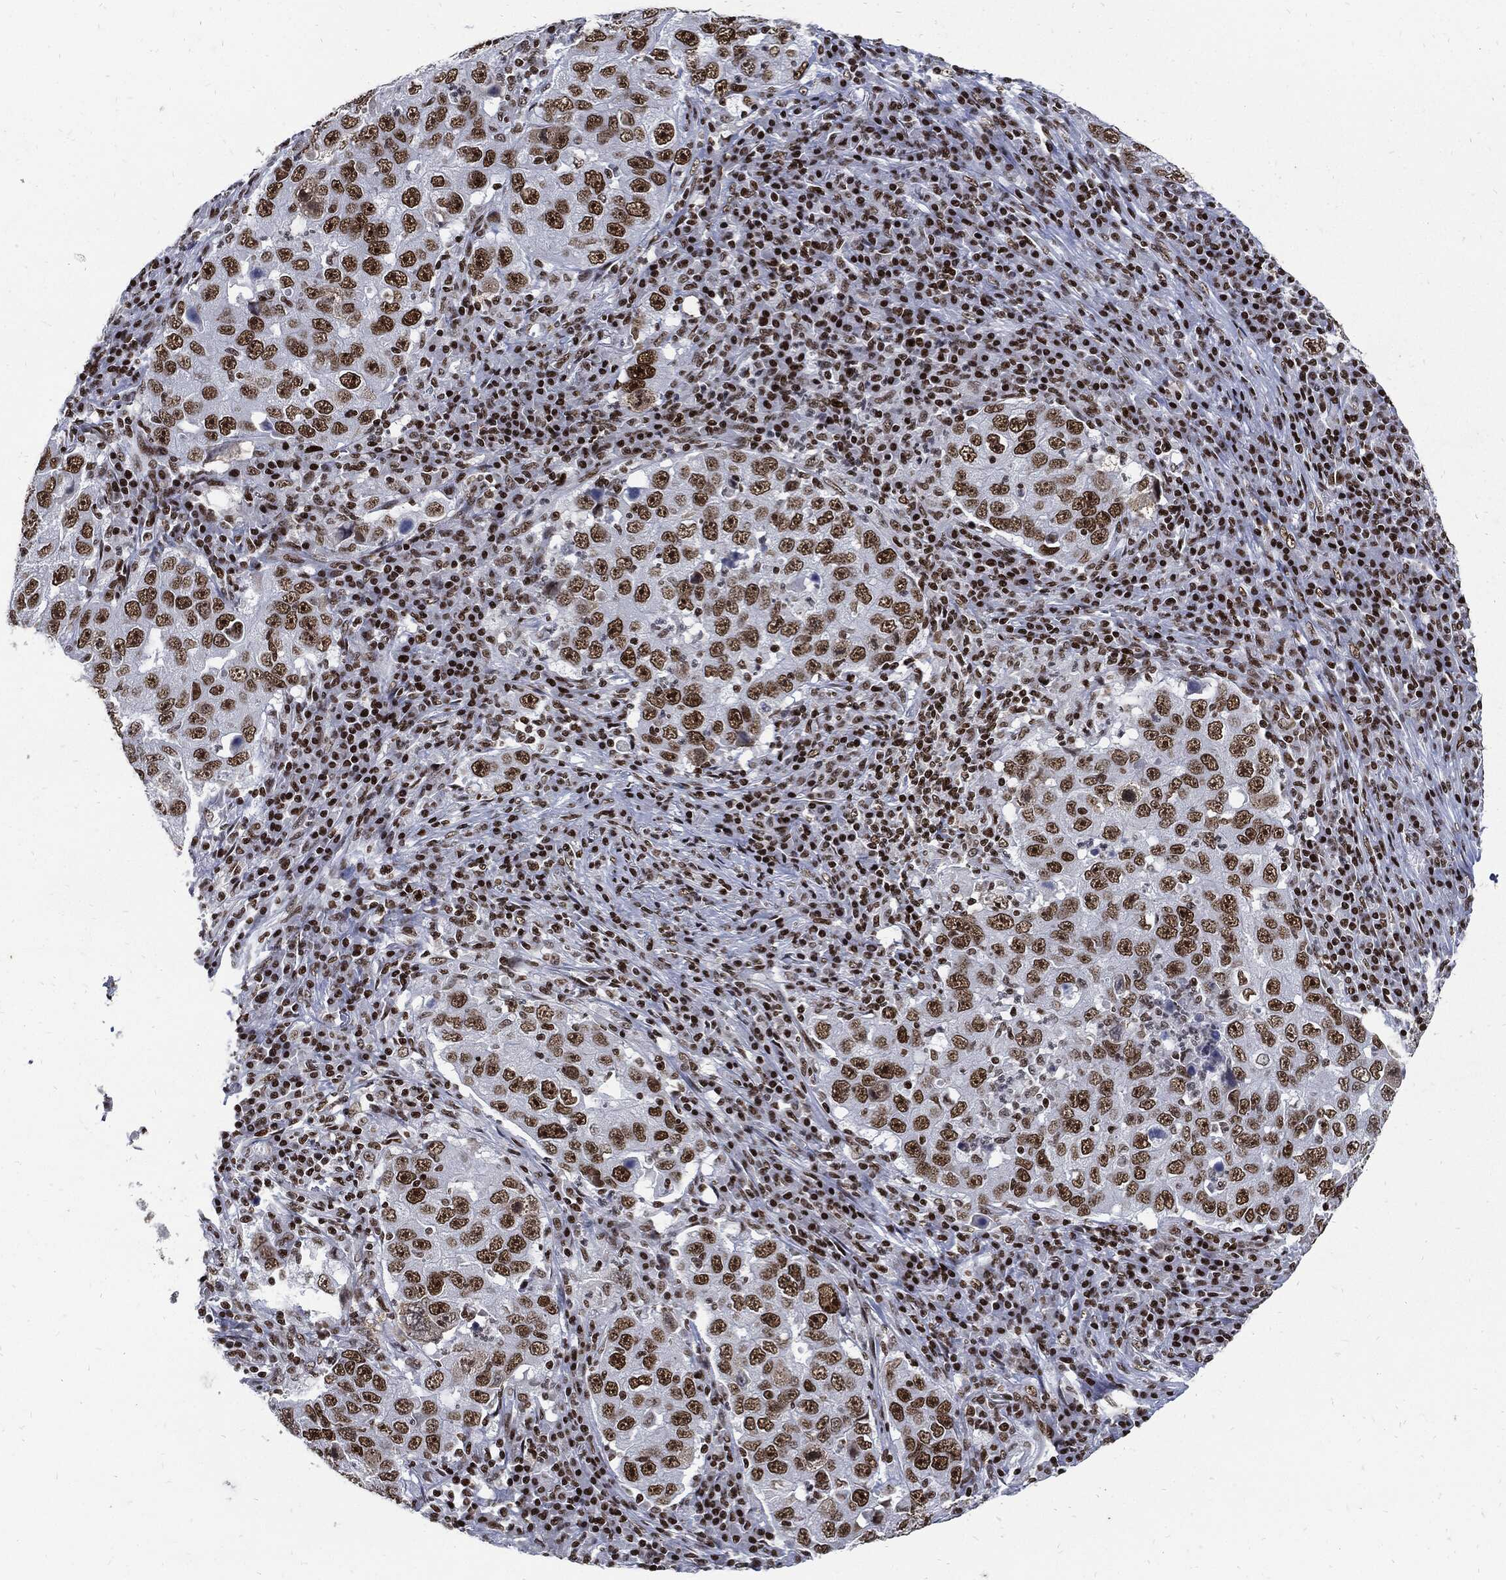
{"staining": {"intensity": "moderate", "quantity": ">75%", "location": "nuclear"}, "tissue": "lung cancer", "cell_type": "Tumor cells", "image_type": "cancer", "snomed": [{"axis": "morphology", "description": "Adenocarcinoma, NOS"}, {"axis": "topography", "description": "Lung"}], "caption": "Lung cancer tissue shows moderate nuclear expression in about >75% of tumor cells", "gene": "TERF2", "patient": {"sex": "male", "age": 73}}